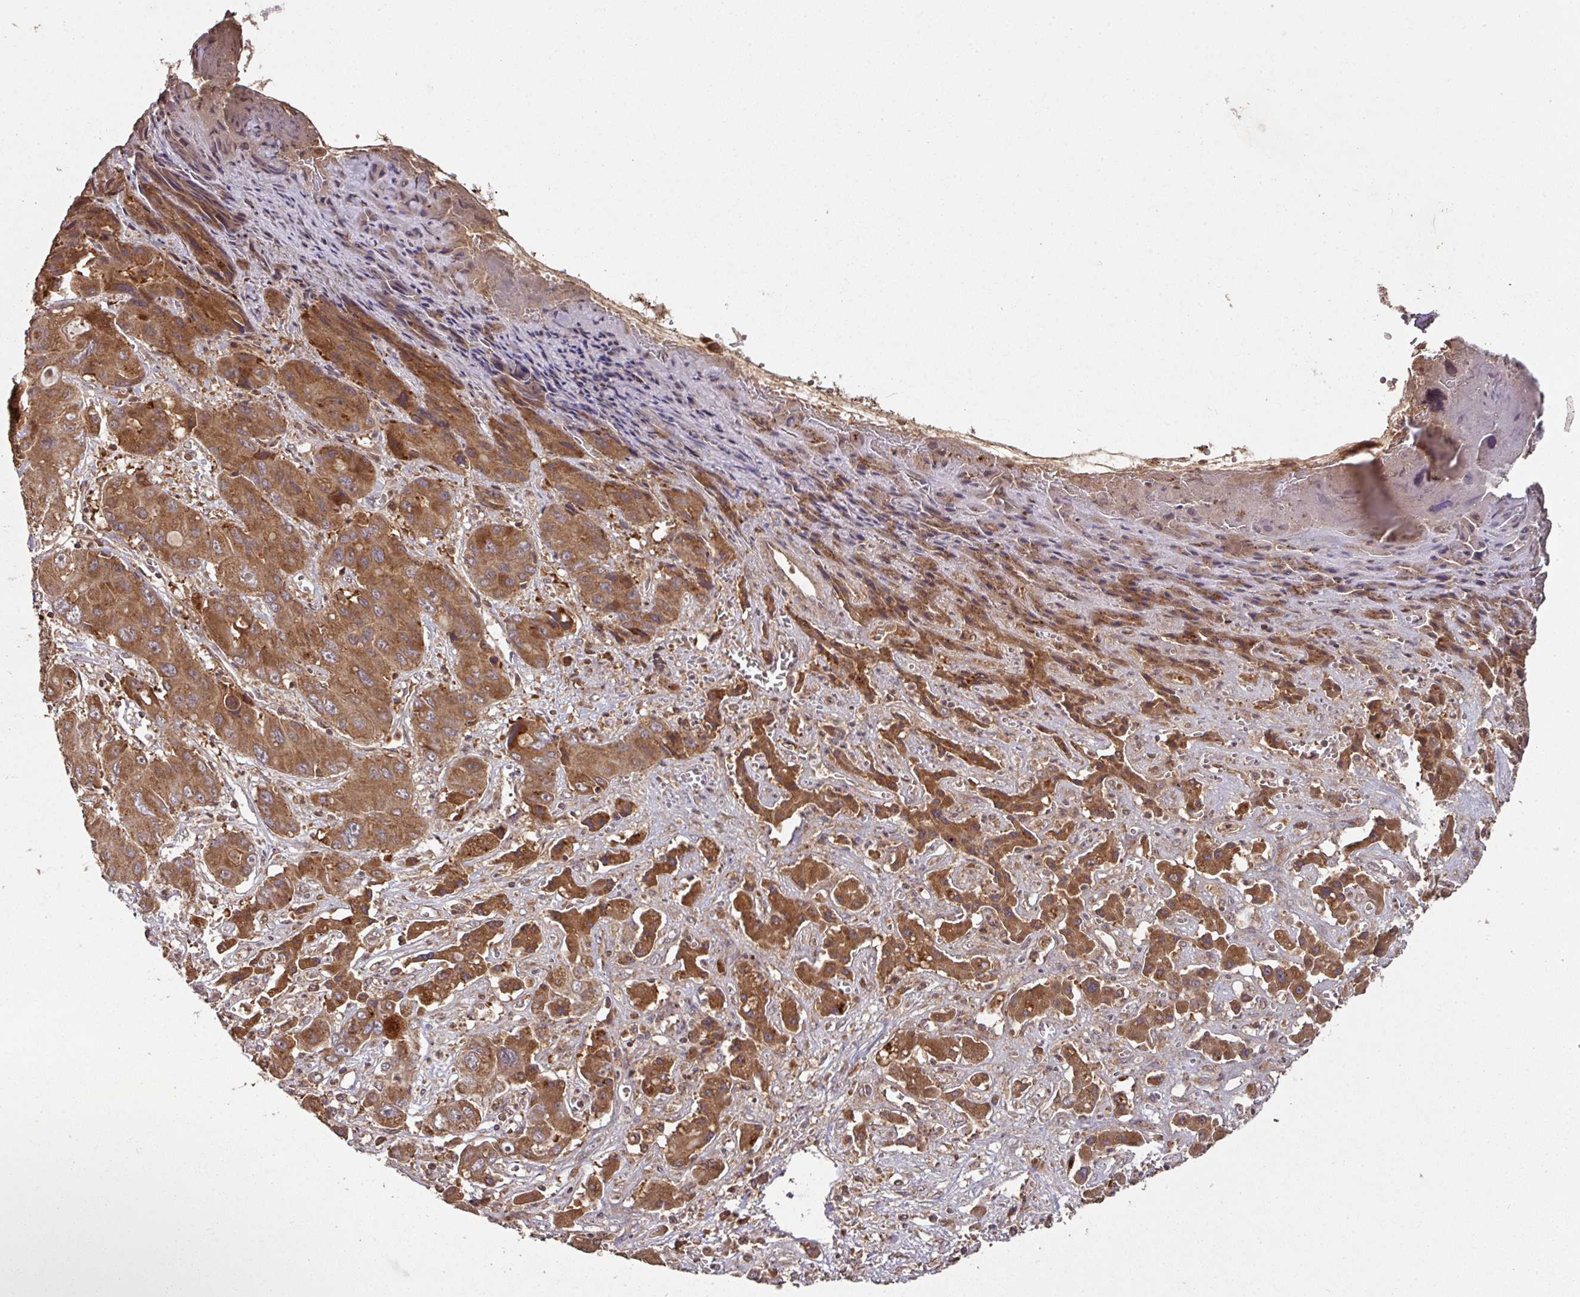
{"staining": {"intensity": "strong", "quantity": ">75%", "location": "cytoplasmic/membranous"}, "tissue": "liver cancer", "cell_type": "Tumor cells", "image_type": "cancer", "snomed": [{"axis": "morphology", "description": "Cholangiocarcinoma"}, {"axis": "topography", "description": "Liver"}], "caption": "Strong cytoplasmic/membranous positivity for a protein is identified in about >75% of tumor cells of liver cancer (cholangiocarcinoma) using immunohistochemistry.", "gene": "MRRF", "patient": {"sex": "male", "age": 67}}